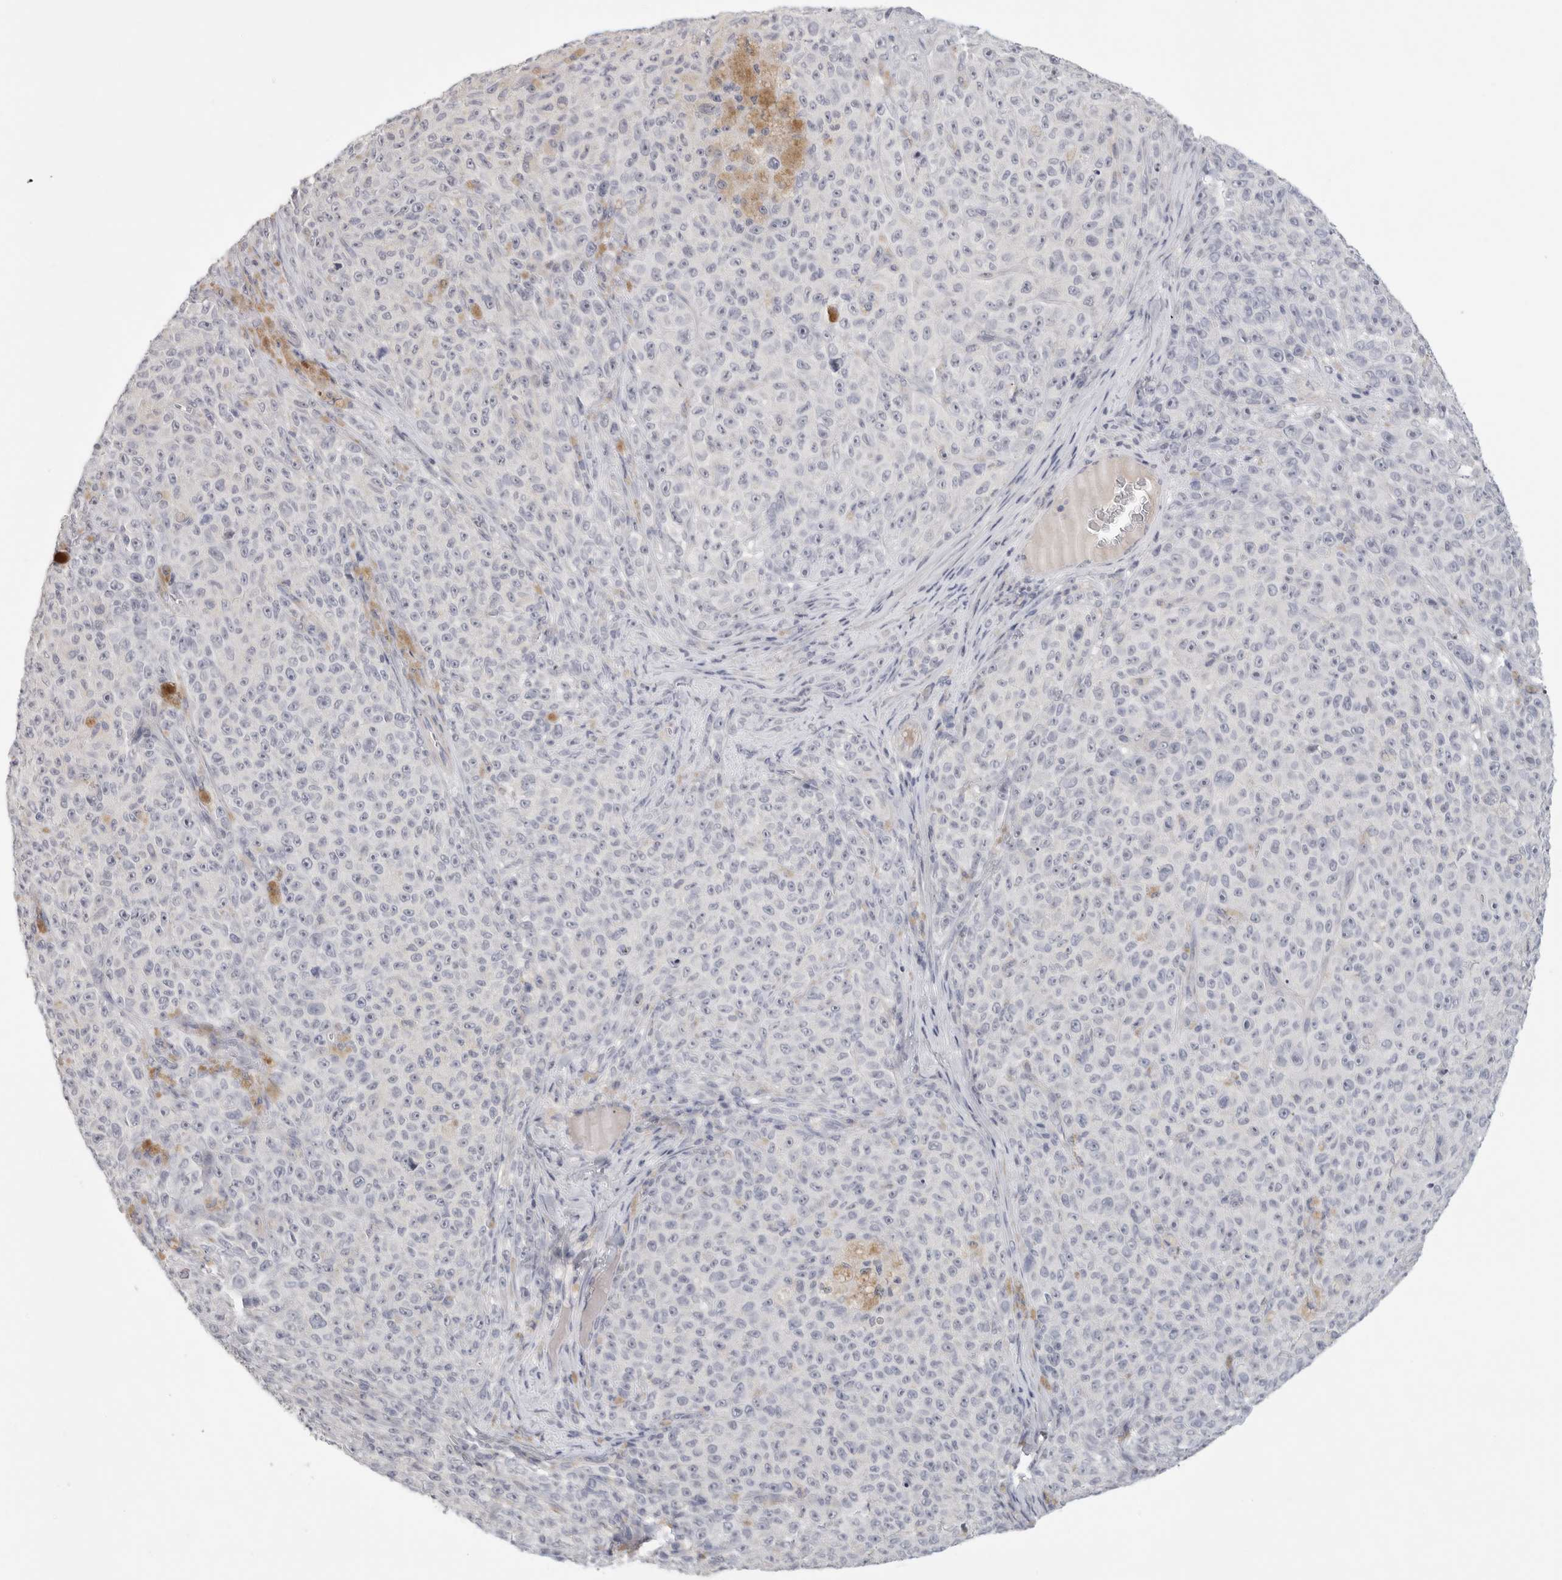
{"staining": {"intensity": "negative", "quantity": "none", "location": "none"}, "tissue": "melanoma", "cell_type": "Tumor cells", "image_type": "cancer", "snomed": [{"axis": "morphology", "description": "Malignant melanoma, NOS"}, {"axis": "topography", "description": "Skin"}], "caption": "The photomicrograph displays no significant expression in tumor cells of malignant melanoma. Brightfield microscopy of immunohistochemistry (IHC) stained with DAB (brown) and hematoxylin (blue), captured at high magnification.", "gene": "FBN2", "patient": {"sex": "female", "age": 82}}